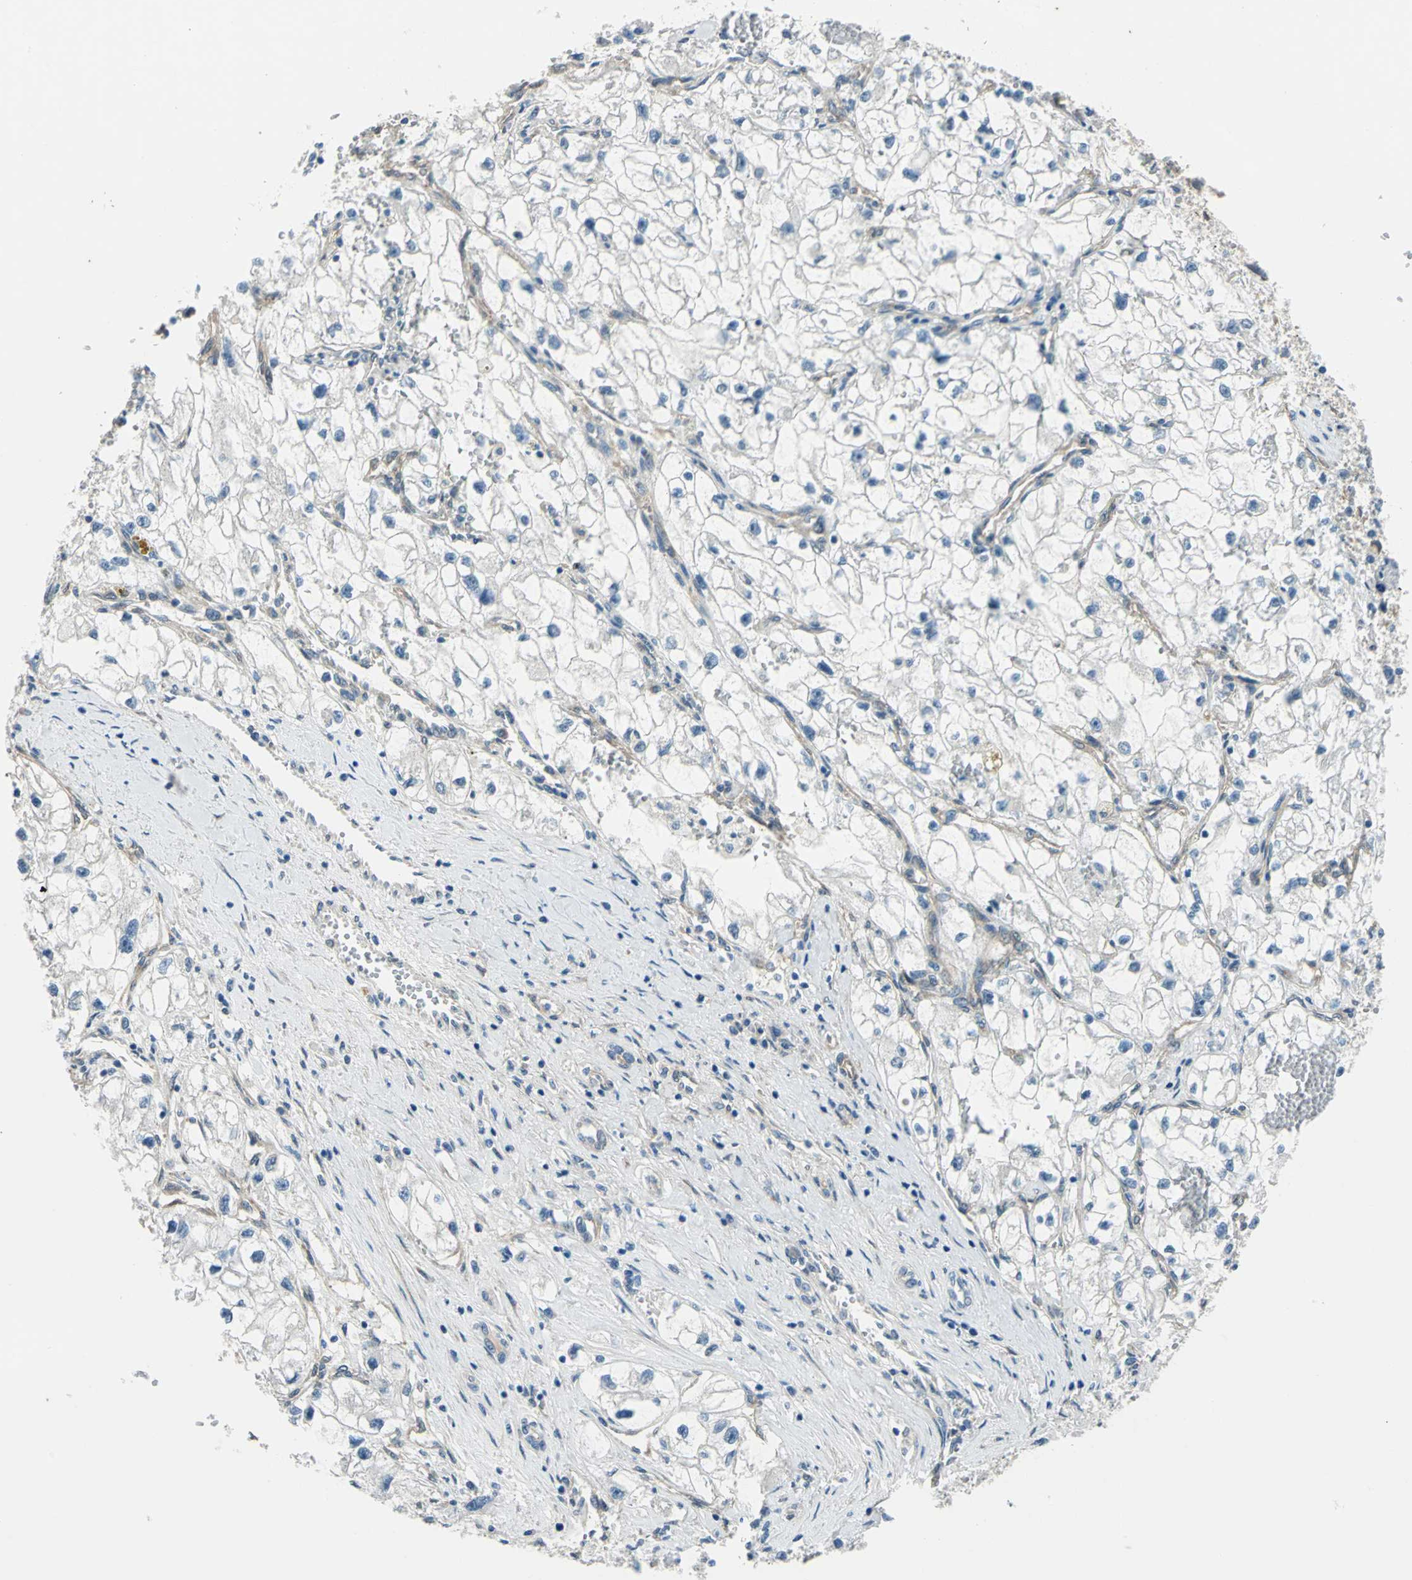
{"staining": {"intensity": "negative", "quantity": "none", "location": "none"}, "tissue": "renal cancer", "cell_type": "Tumor cells", "image_type": "cancer", "snomed": [{"axis": "morphology", "description": "Adenocarcinoma, NOS"}, {"axis": "topography", "description": "Kidney"}], "caption": "An immunohistochemistry image of adenocarcinoma (renal) is shown. There is no staining in tumor cells of adenocarcinoma (renal).", "gene": "CDC42EP1", "patient": {"sex": "female", "age": 70}}